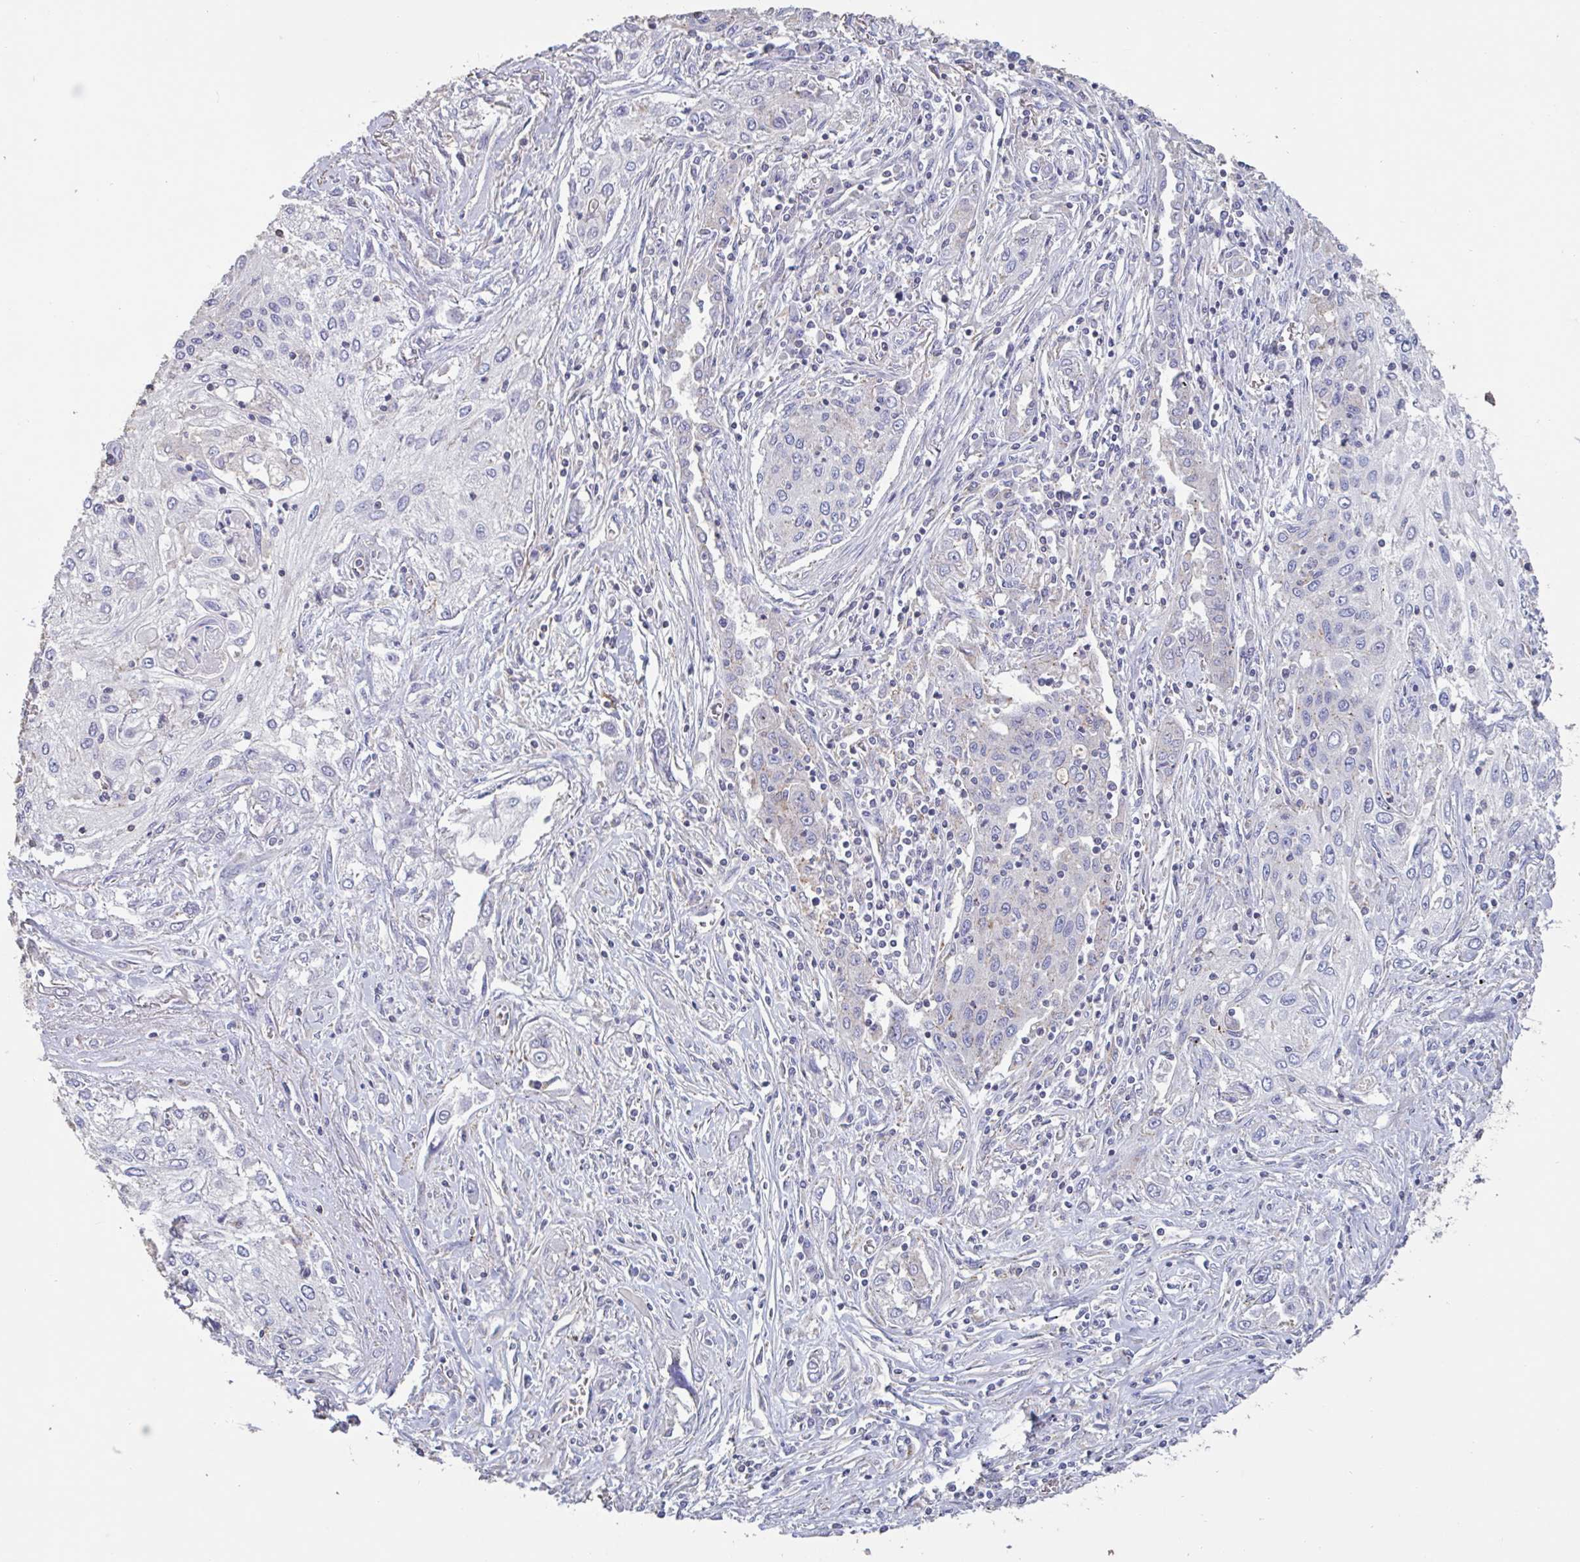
{"staining": {"intensity": "negative", "quantity": "none", "location": "none"}, "tissue": "lung cancer", "cell_type": "Tumor cells", "image_type": "cancer", "snomed": [{"axis": "morphology", "description": "Squamous cell carcinoma, NOS"}, {"axis": "topography", "description": "Lung"}], "caption": "Tumor cells show no significant protein positivity in lung cancer (squamous cell carcinoma).", "gene": "CHMP5", "patient": {"sex": "female", "age": 69}}